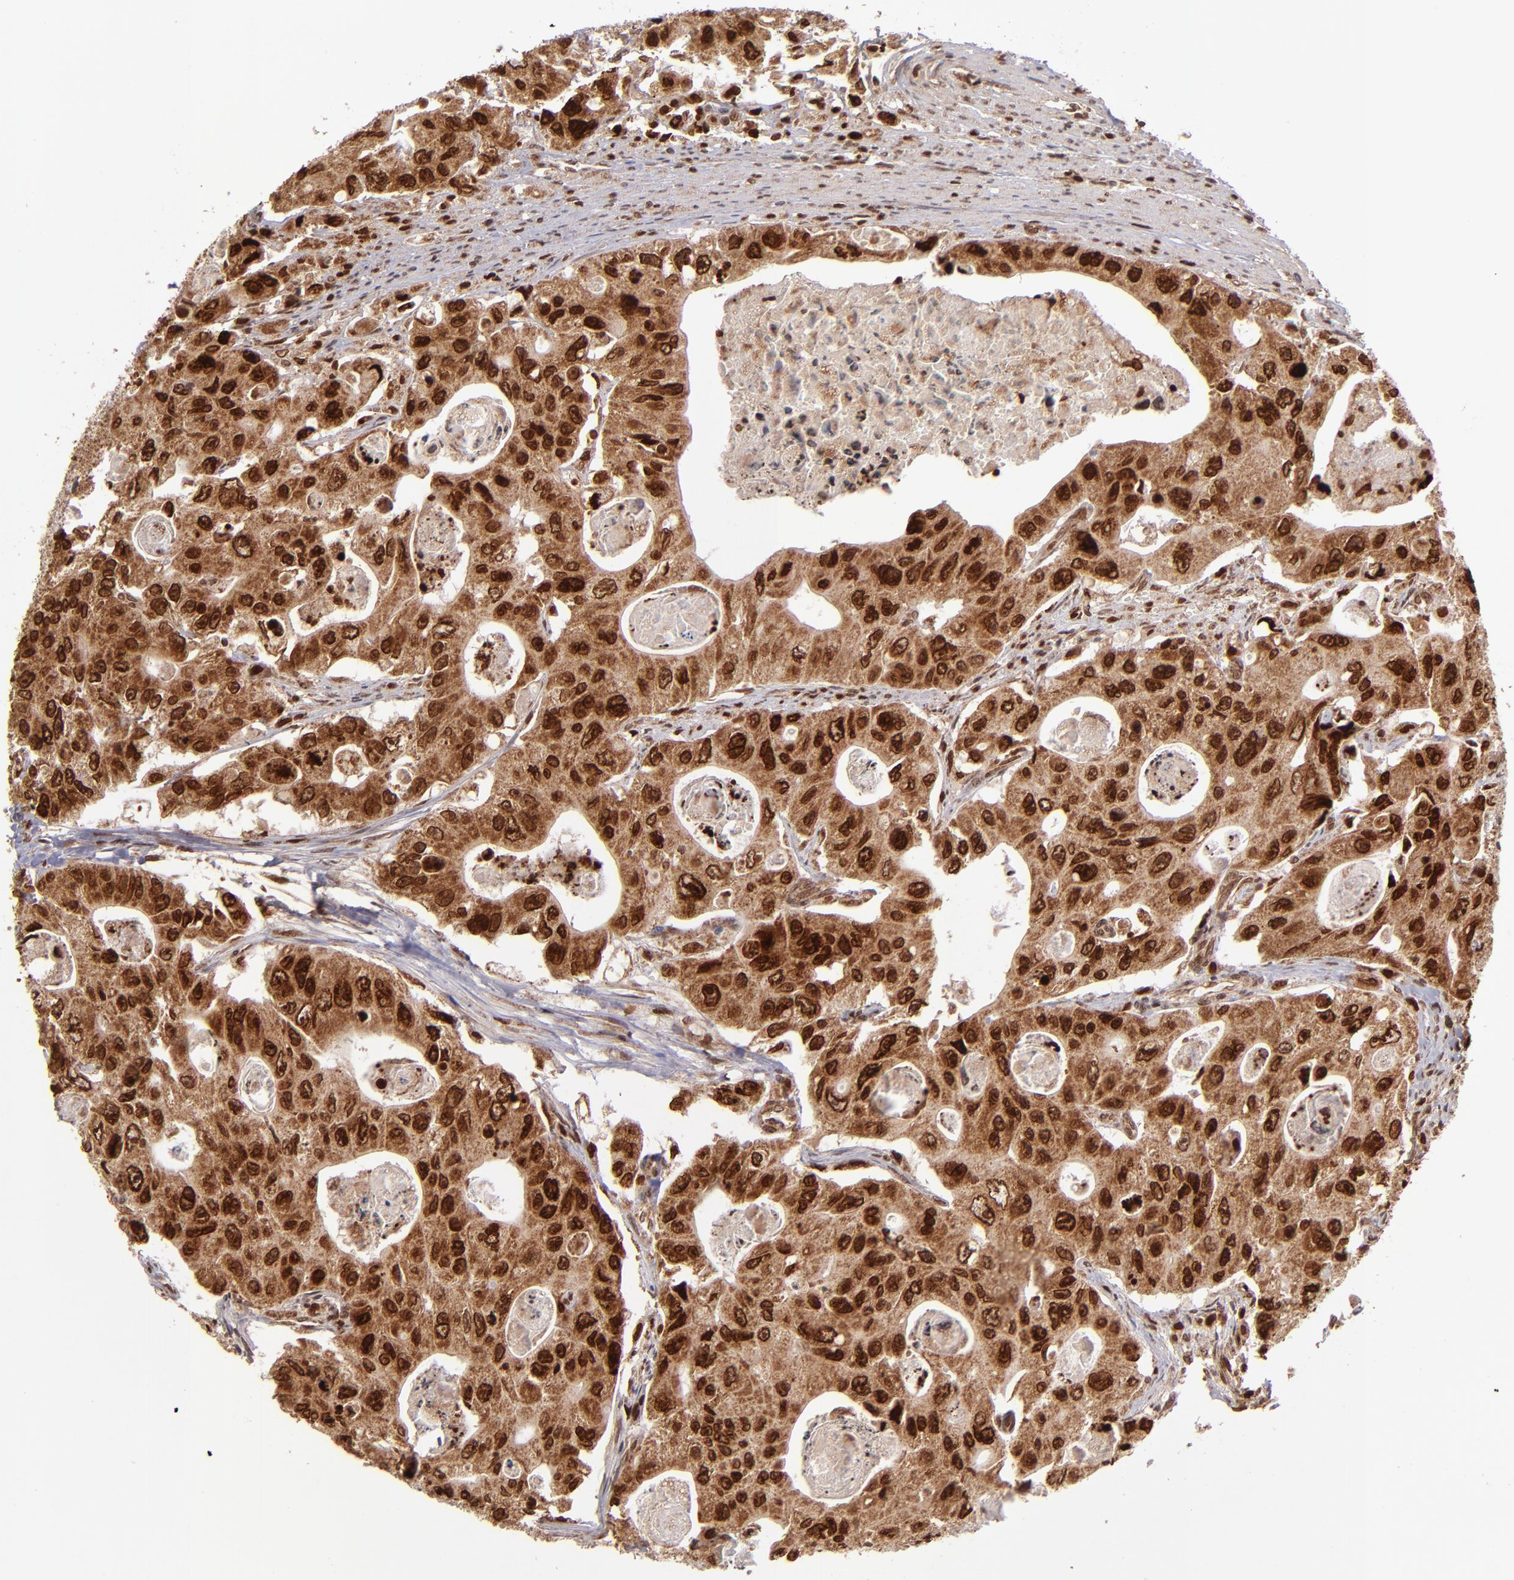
{"staining": {"intensity": "strong", "quantity": ">75%", "location": "cytoplasmic/membranous,nuclear"}, "tissue": "colorectal cancer", "cell_type": "Tumor cells", "image_type": "cancer", "snomed": [{"axis": "morphology", "description": "Adenocarcinoma, NOS"}, {"axis": "topography", "description": "Colon"}], "caption": "Colorectal adenocarcinoma stained with a protein marker exhibits strong staining in tumor cells.", "gene": "TOP1MT", "patient": {"sex": "female", "age": 46}}